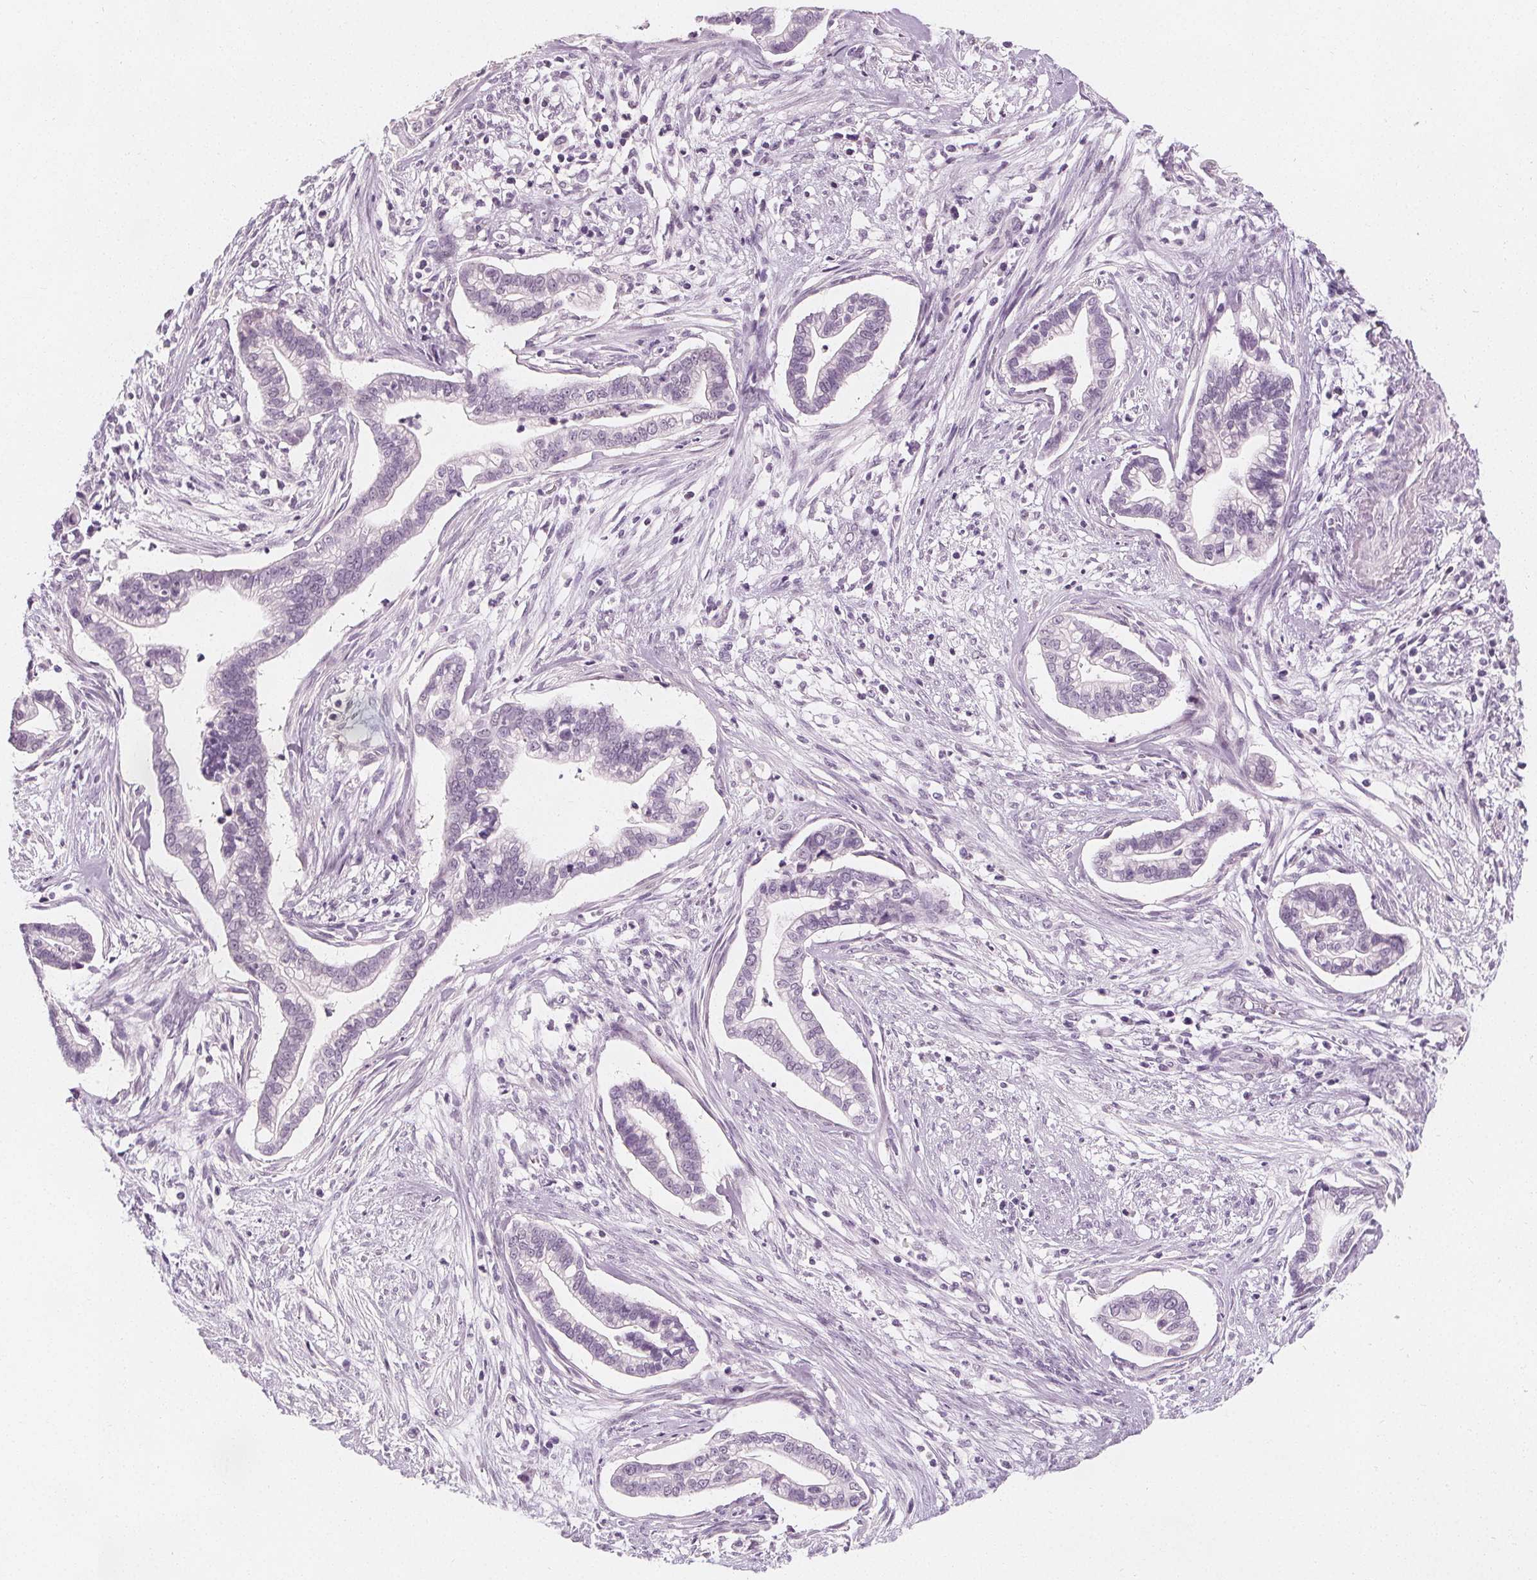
{"staining": {"intensity": "negative", "quantity": "none", "location": "none"}, "tissue": "cervical cancer", "cell_type": "Tumor cells", "image_type": "cancer", "snomed": [{"axis": "morphology", "description": "Adenocarcinoma, NOS"}, {"axis": "topography", "description": "Cervix"}], "caption": "Tumor cells show no significant protein expression in adenocarcinoma (cervical).", "gene": "DBX2", "patient": {"sex": "female", "age": 62}}